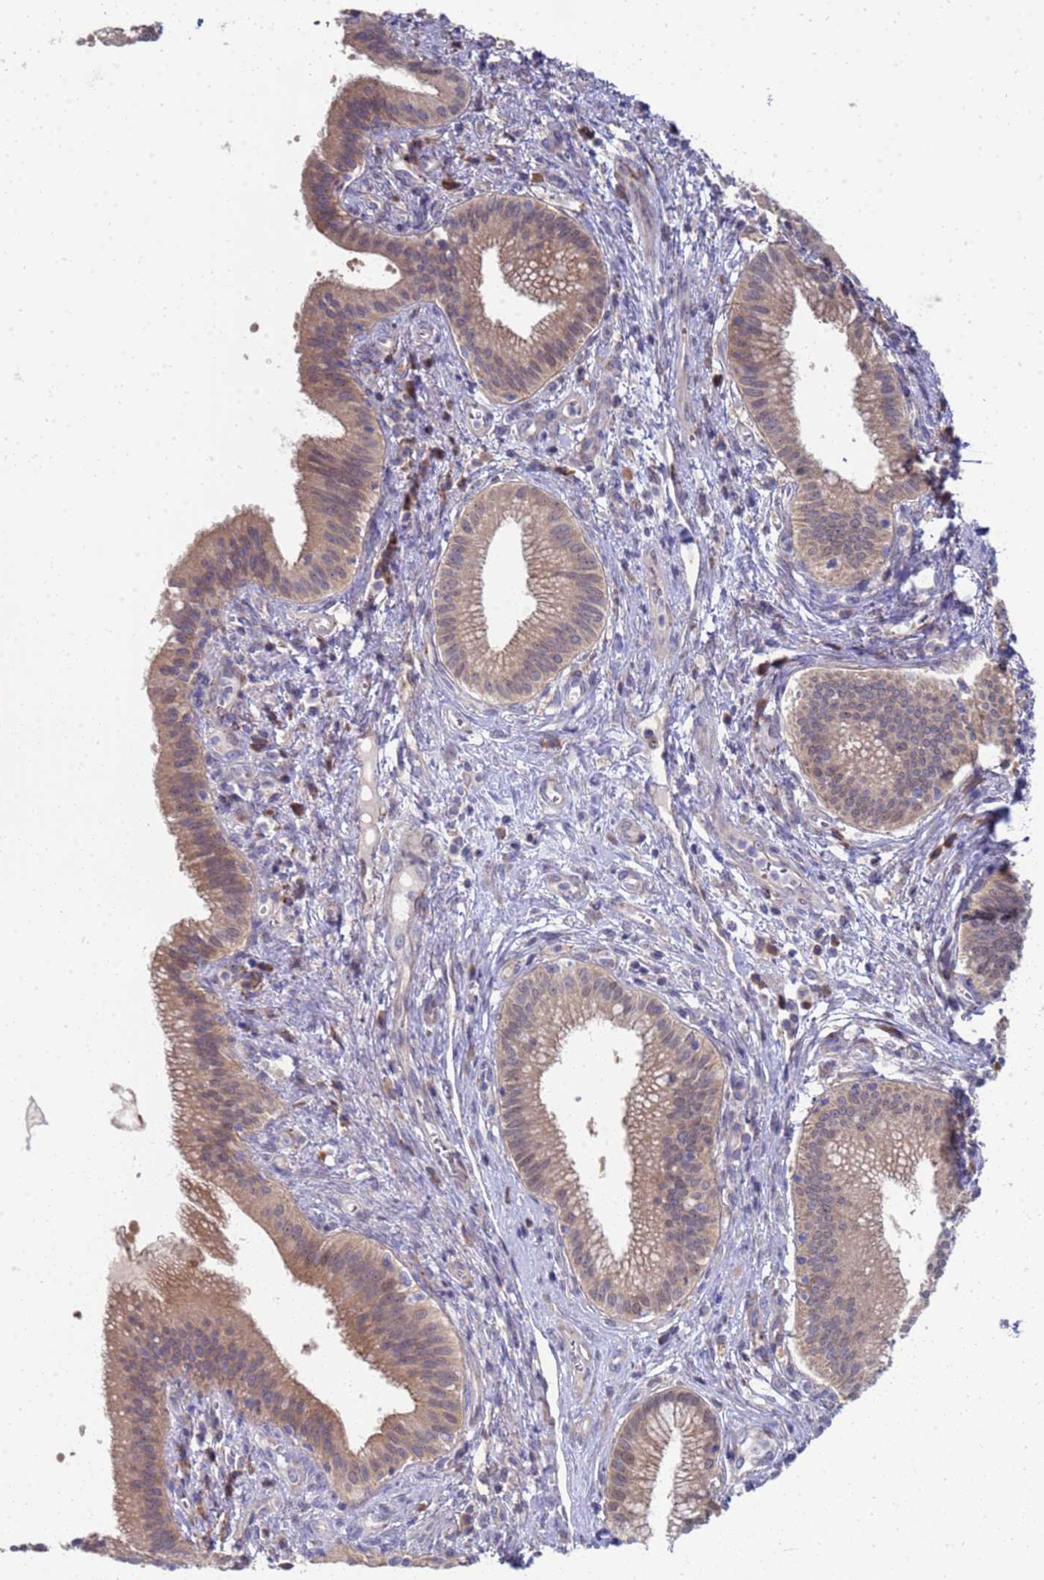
{"staining": {"intensity": "moderate", "quantity": ">75%", "location": "cytoplasmic/membranous"}, "tissue": "pancreatic cancer", "cell_type": "Tumor cells", "image_type": "cancer", "snomed": [{"axis": "morphology", "description": "Adenocarcinoma, NOS"}, {"axis": "topography", "description": "Pancreas"}], "caption": "Immunohistochemistry (IHC) image of human pancreatic adenocarcinoma stained for a protein (brown), which displays medium levels of moderate cytoplasmic/membranous positivity in approximately >75% of tumor cells.", "gene": "ENOSF1", "patient": {"sex": "male", "age": 72}}